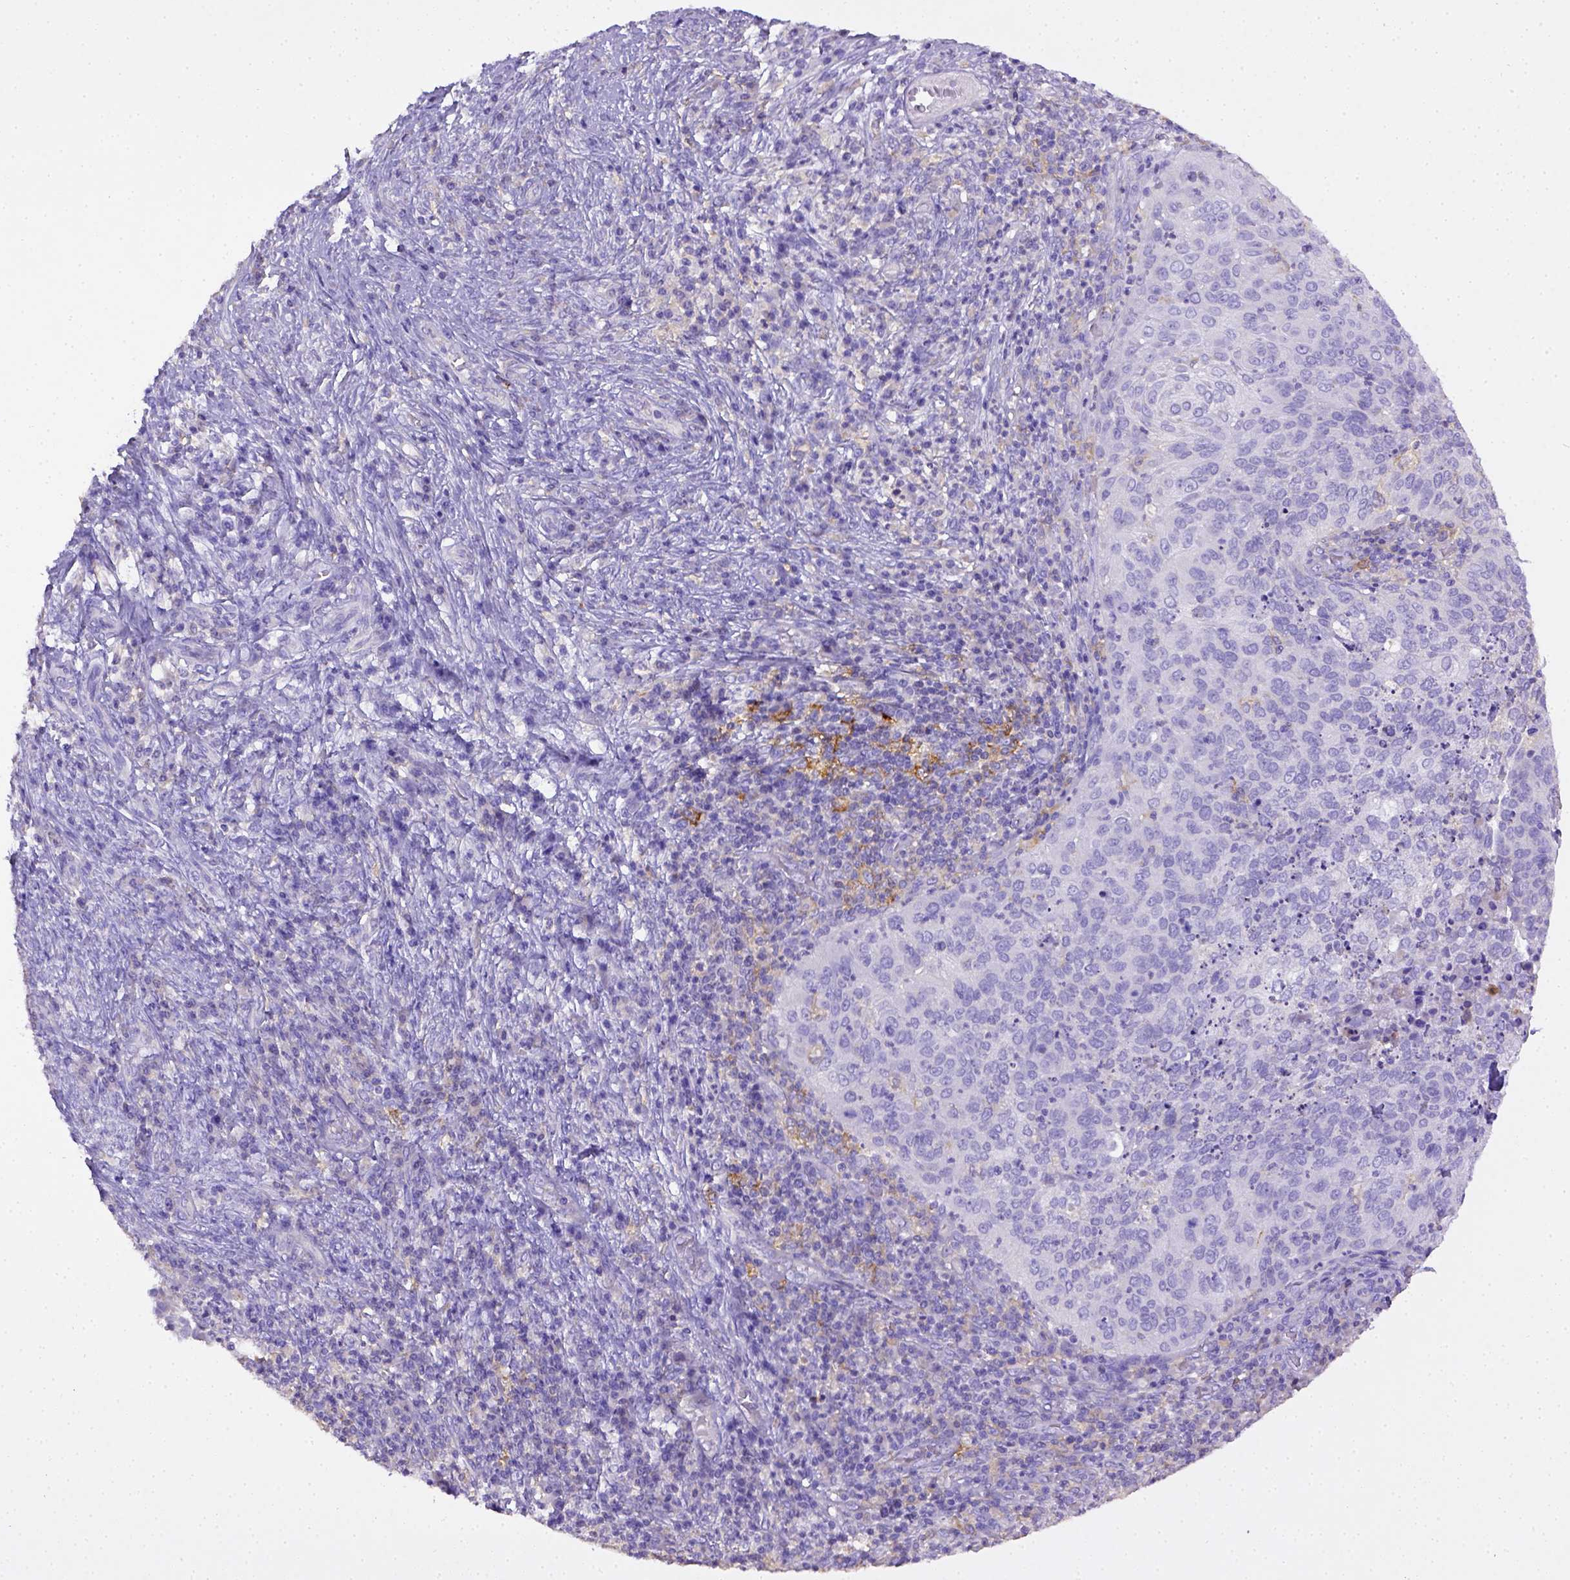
{"staining": {"intensity": "negative", "quantity": "none", "location": "none"}, "tissue": "cervical cancer", "cell_type": "Tumor cells", "image_type": "cancer", "snomed": [{"axis": "morphology", "description": "Squamous cell carcinoma, NOS"}, {"axis": "topography", "description": "Cervix"}], "caption": "Tumor cells show no significant expression in cervical cancer.", "gene": "CD40", "patient": {"sex": "female", "age": 39}}